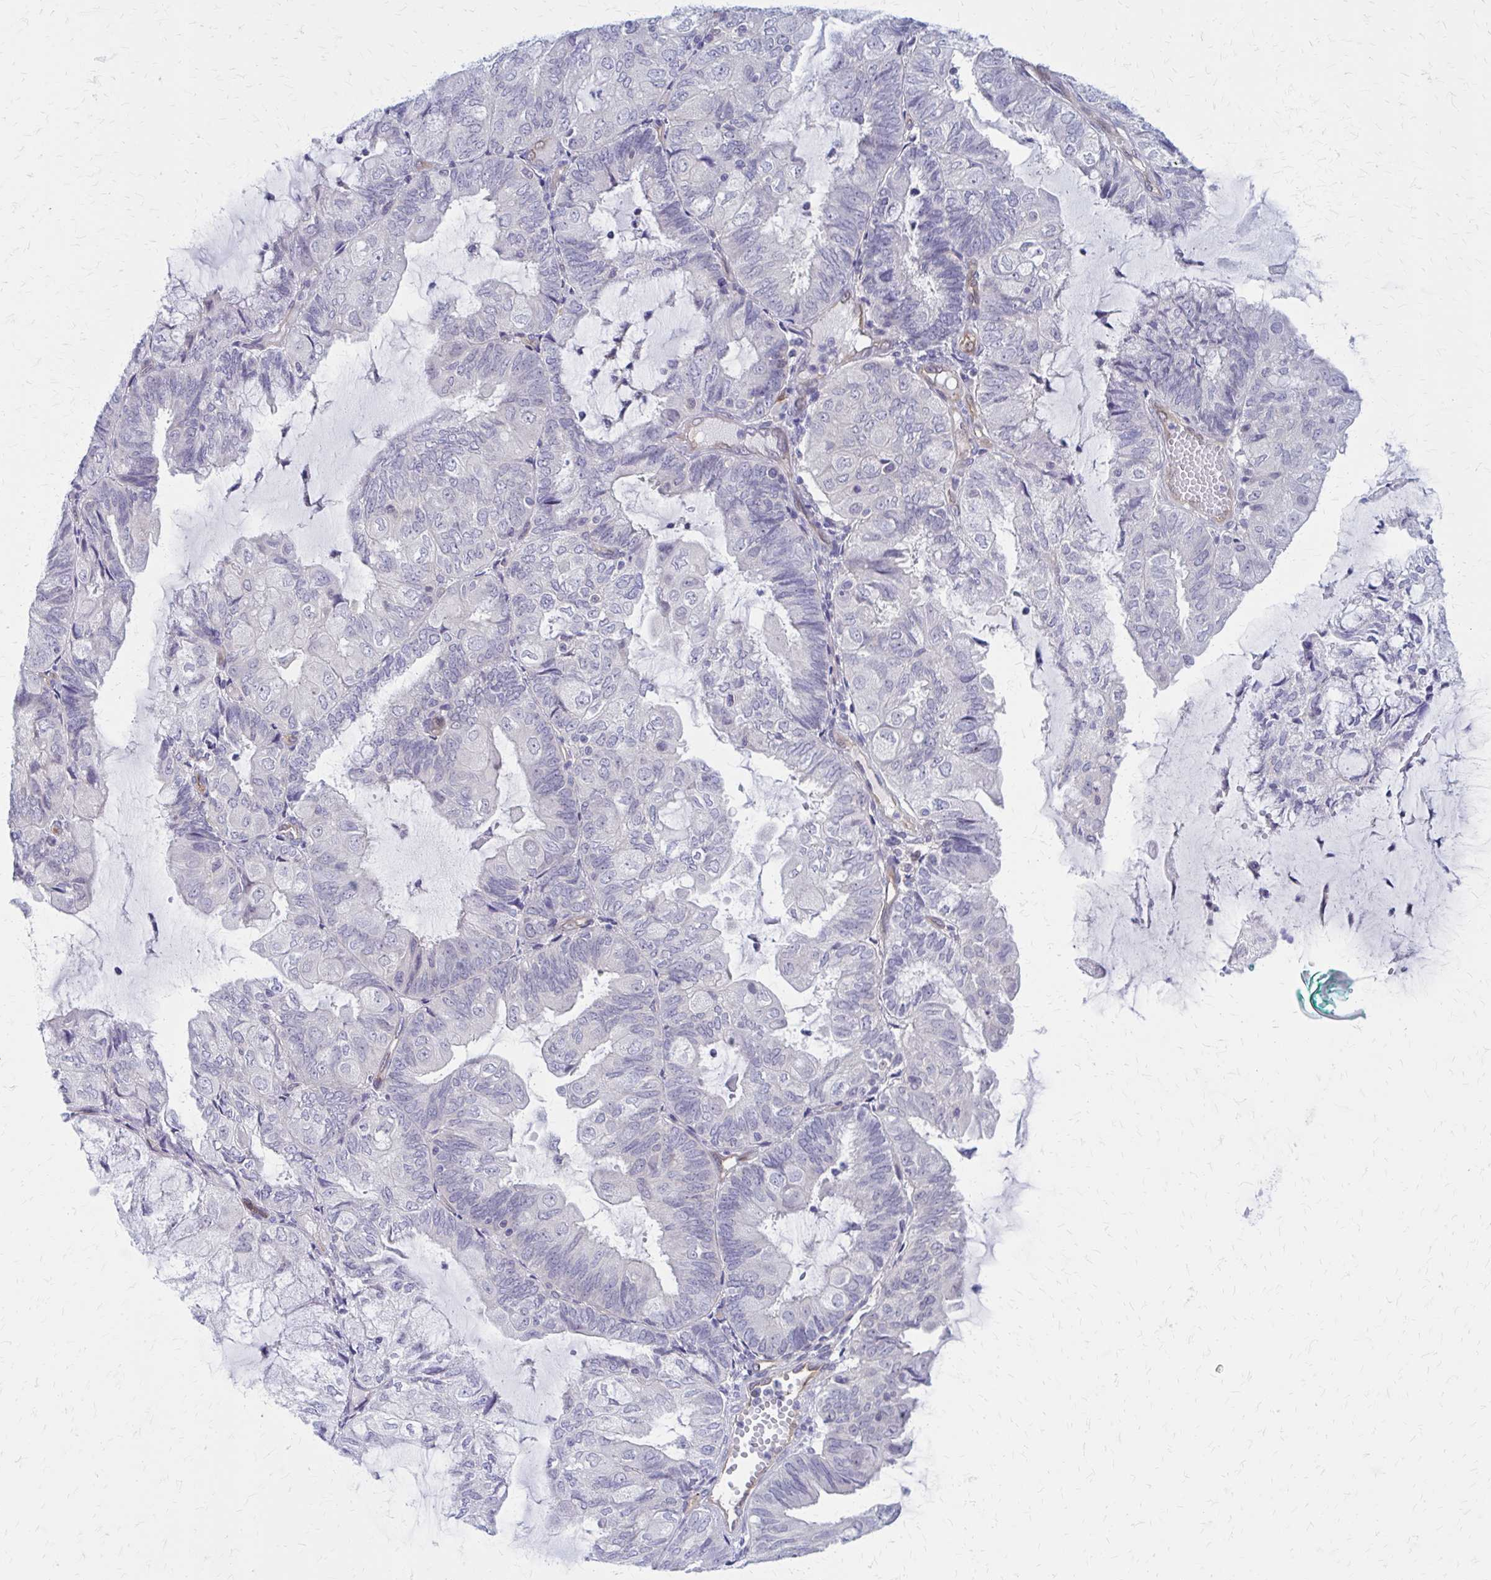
{"staining": {"intensity": "negative", "quantity": "none", "location": "none"}, "tissue": "endometrial cancer", "cell_type": "Tumor cells", "image_type": "cancer", "snomed": [{"axis": "morphology", "description": "Adenocarcinoma, NOS"}, {"axis": "topography", "description": "Endometrium"}], "caption": "A micrograph of adenocarcinoma (endometrial) stained for a protein reveals no brown staining in tumor cells.", "gene": "CLIC2", "patient": {"sex": "female", "age": 81}}